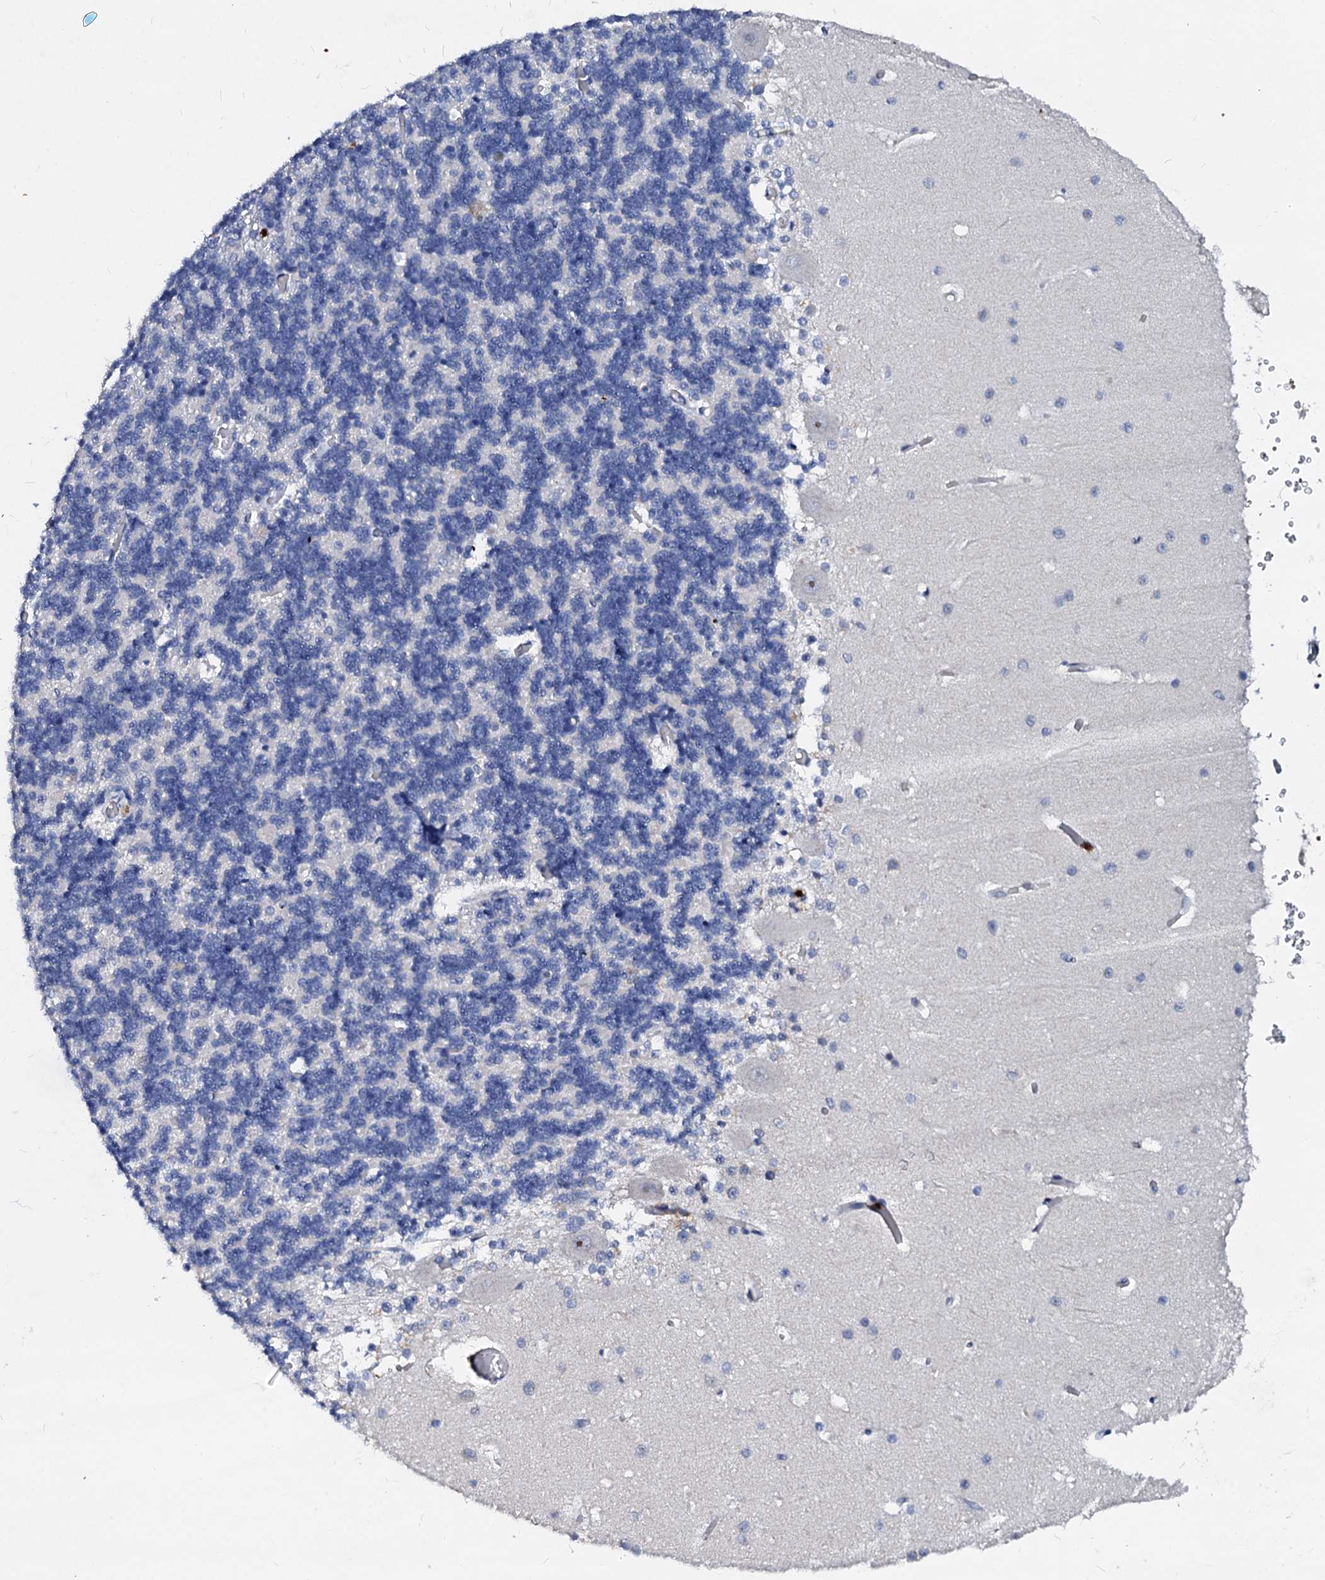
{"staining": {"intensity": "negative", "quantity": "none", "location": "none"}, "tissue": "cerebellum", "cell_type": "Cells in granular layer", "image_type": "normal", "snomed": [{"axis": "morphology", "description": "Normal tissue, NOS"}, {"axis": "topography", "description": "Cerebellum"}], "caption": "Immunohistochemistry (IHC) micrograph of normal cerebellum: cerebellum stained with DAB demonstrates no significant protein staining in cells in granular layer. The staining is performed using DAB (3,3'-diaminobenzidine) brown chromogen with nuclei counter-stained in using hematoxylin.", "gene": "RAB27A", "patient": {"sex": "male", "age": 37}}